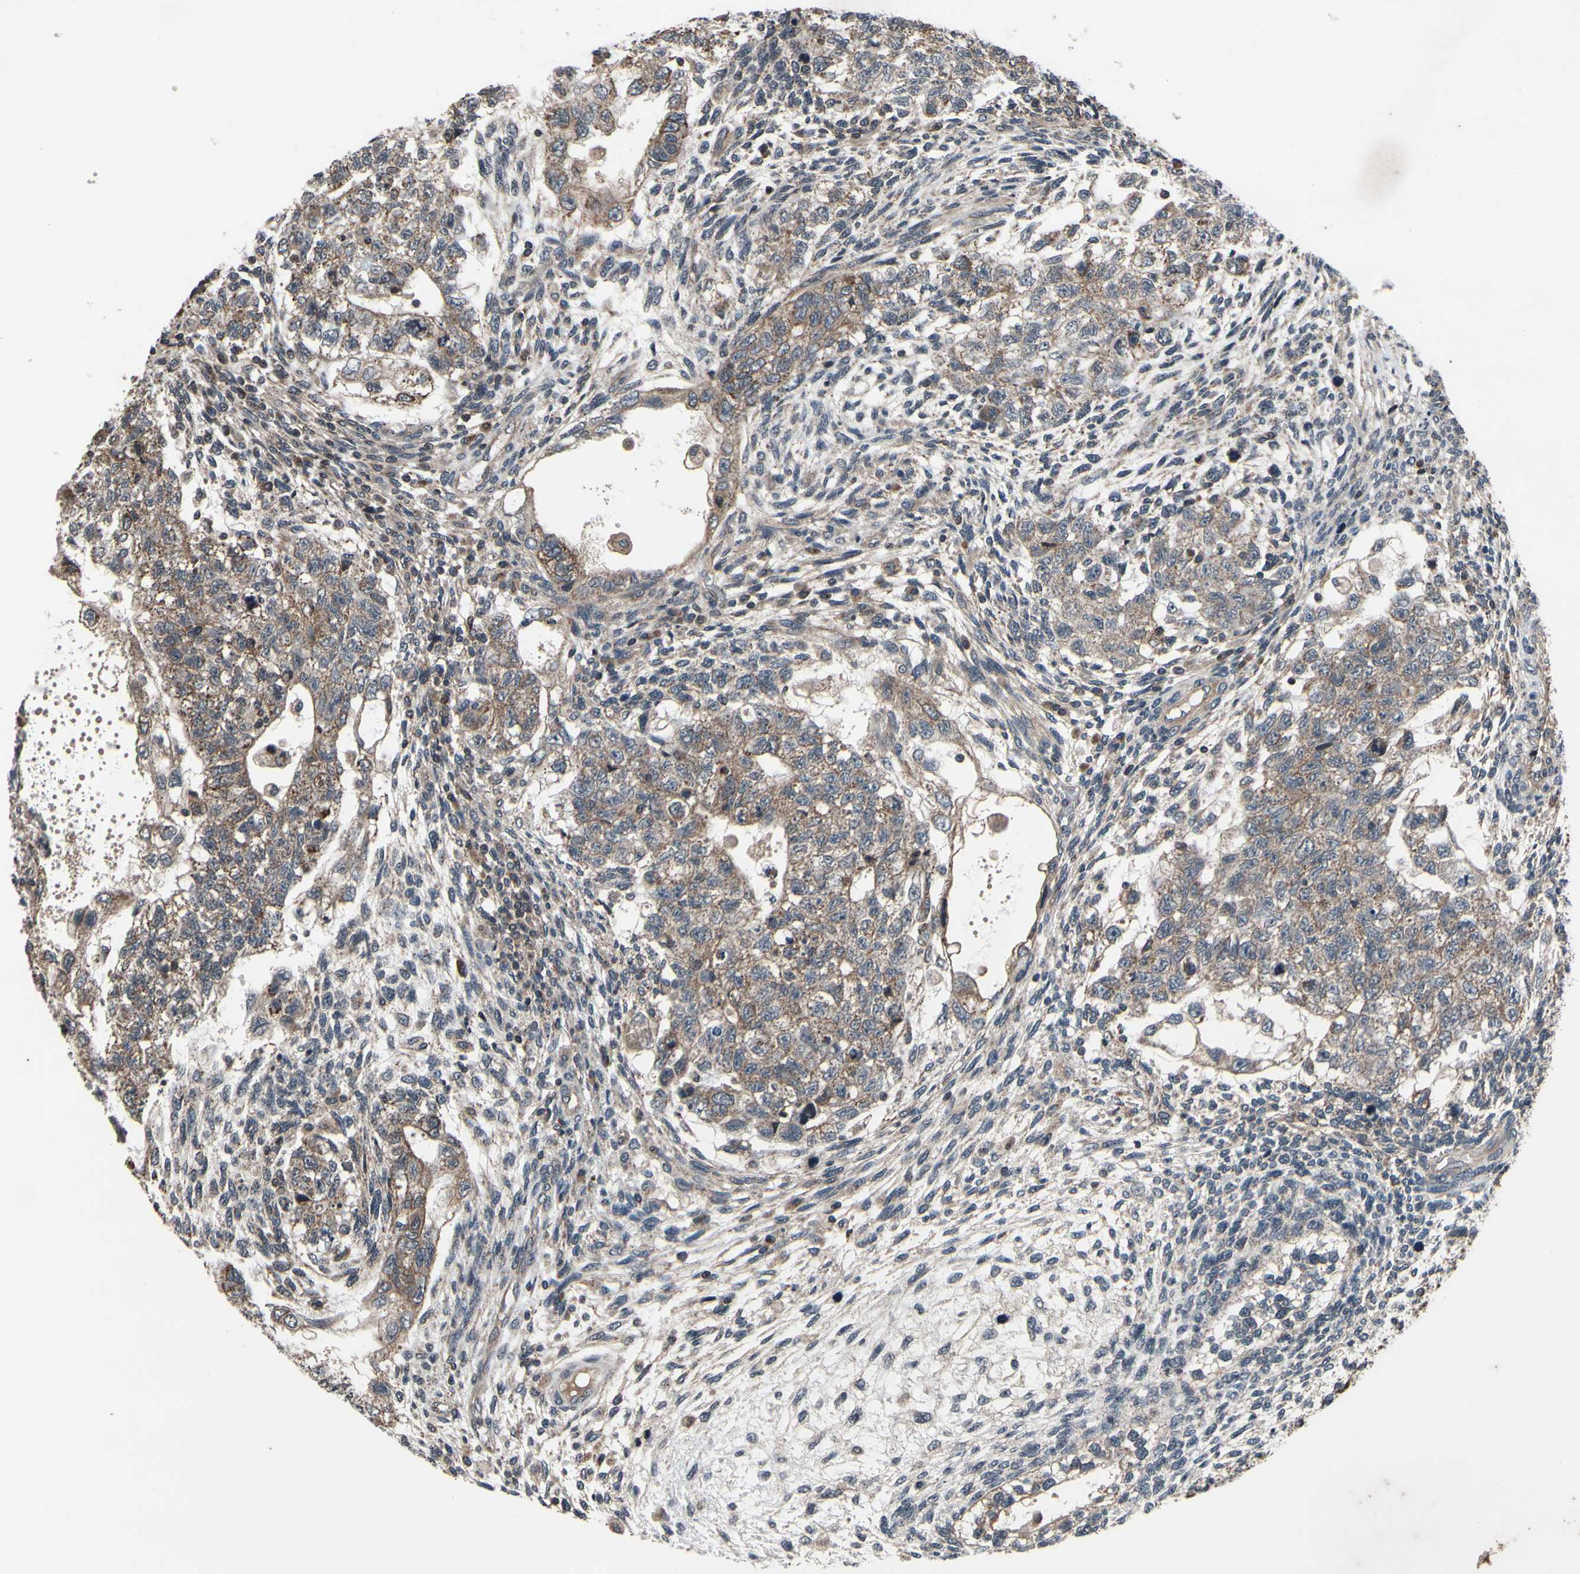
{"staining": {"intensity": "moderate", "quantity": "25%-75%", "location": "cytoplasmic/membranous"}, "tissue": "testis cancer", "cell_type": "Tumor cells", "image_type": "cancer", "snomed": [{"axis": "morphology", "description": "Normal tissue, NOS"}, {"axis": "morphology", "description": "Carcinoma, Embryonal, NOS"}, {"axis": "topography", "description": "Testis"}], "caption": "Immunohistochemistry (IHC) staining of testis cancer, which shows medium levels of moderate cytoplasmic/membranous staining in about 25%-75% of tumor cells indicating moderate cytoplasmic/membranous protein positivity. The staining was performed using DAB (3,3'-diaminobenzidine) (brown) for protein detection and nuclei were counterstained in hematoxylin (blue).", "gene": "MBTPS2", "patient": {"sex": "male", "age": 36}}